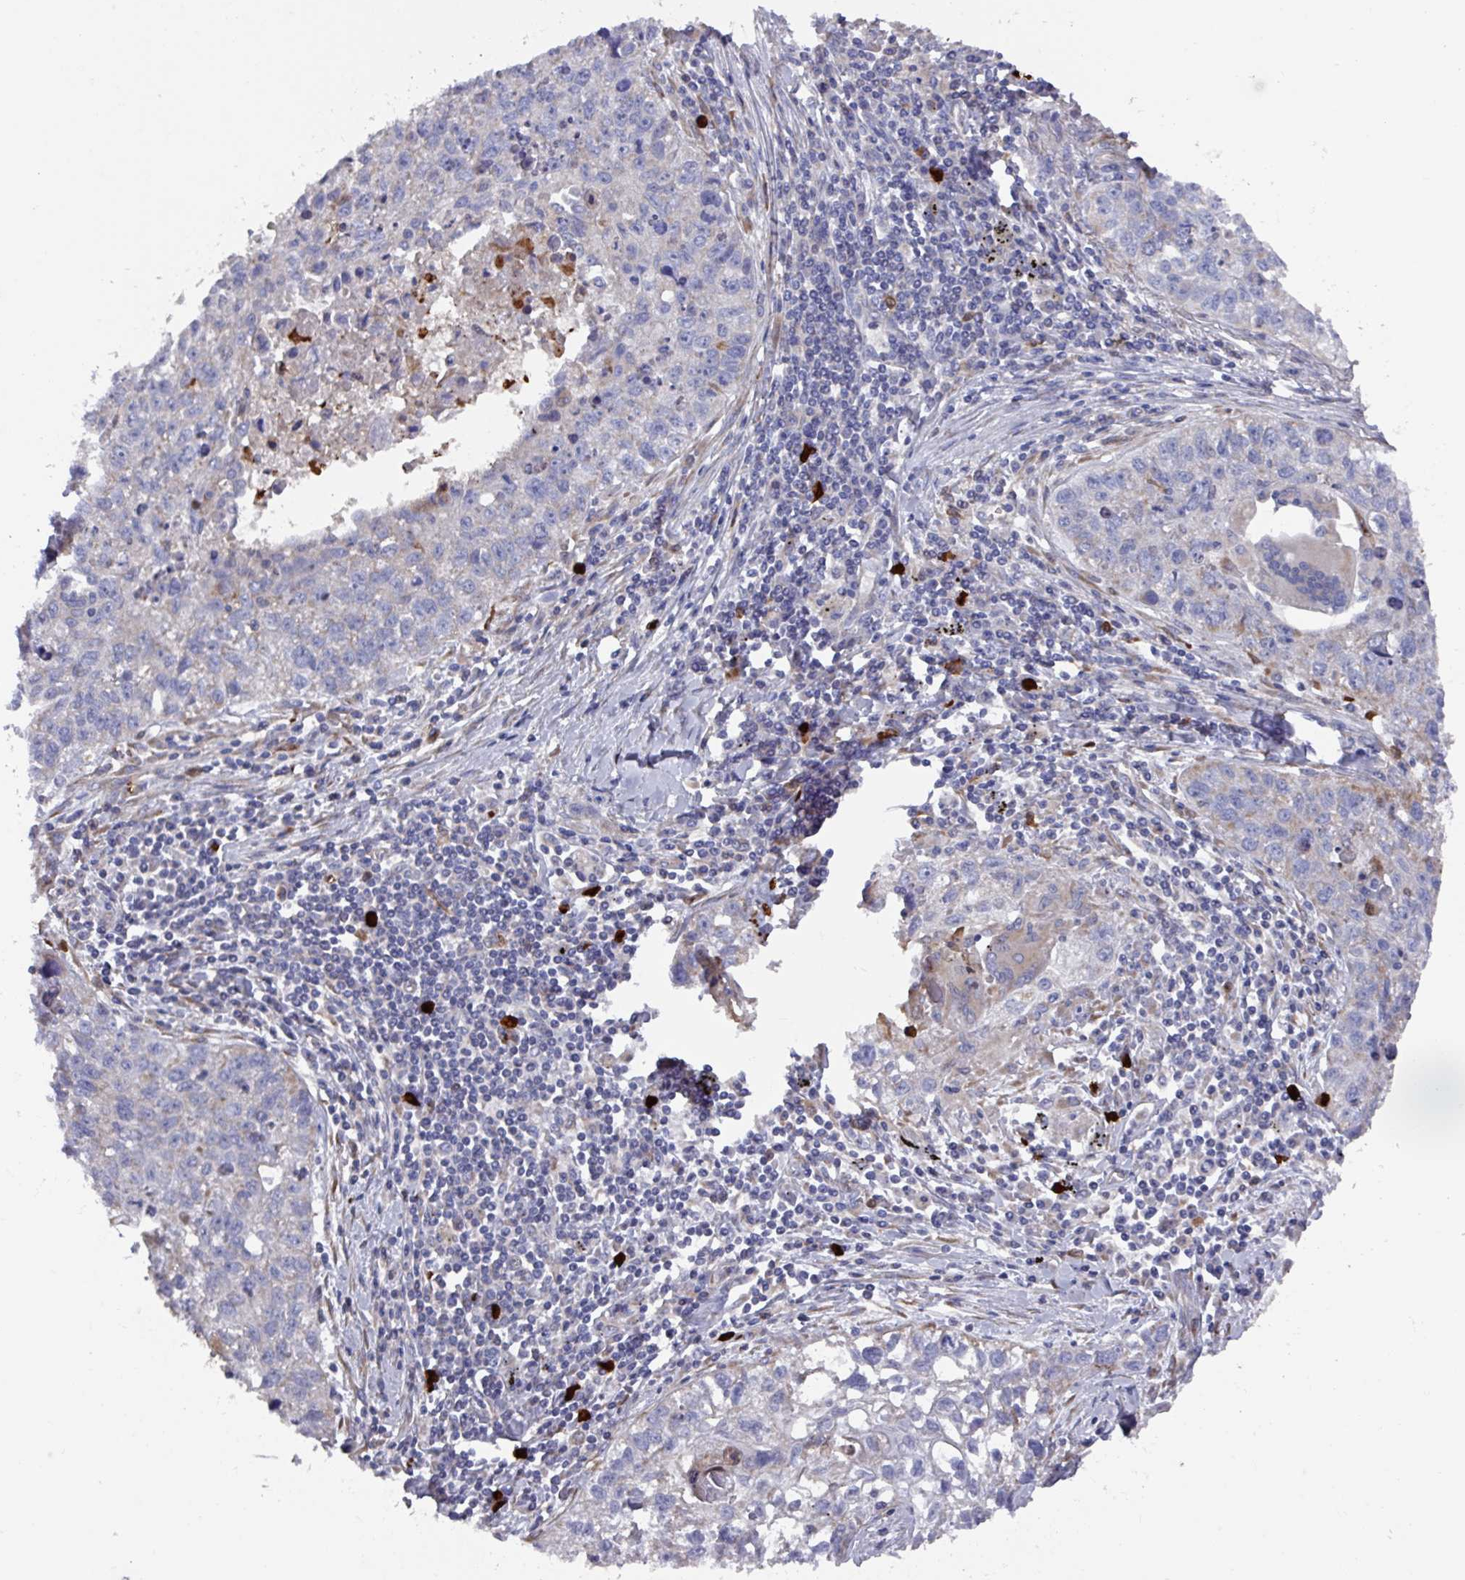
{"staining": {"intensity": "negative", "quantity": "none", "location": "none"}, "tissue": "lung cancer", "cell_type": "Tumor cells", "image_type": "cancer", "snomed": [{"axis": "morphology", "description": "Squamous cell carcinoma, NOS"}, {"axis": "topography", "description": "Lung"}], "caption": "An image of lung cancer (squamous cell carcinoma) stained for a protein reveals no brown staining in tumor cells. The staining was performed using DAB to visualize the protein expression in brown, while the nuclei were stained in blue with hematoxylin (Magnification: 20x).", "gene": "UQCC2", "patient": {"sex": "male", "age": 74}}